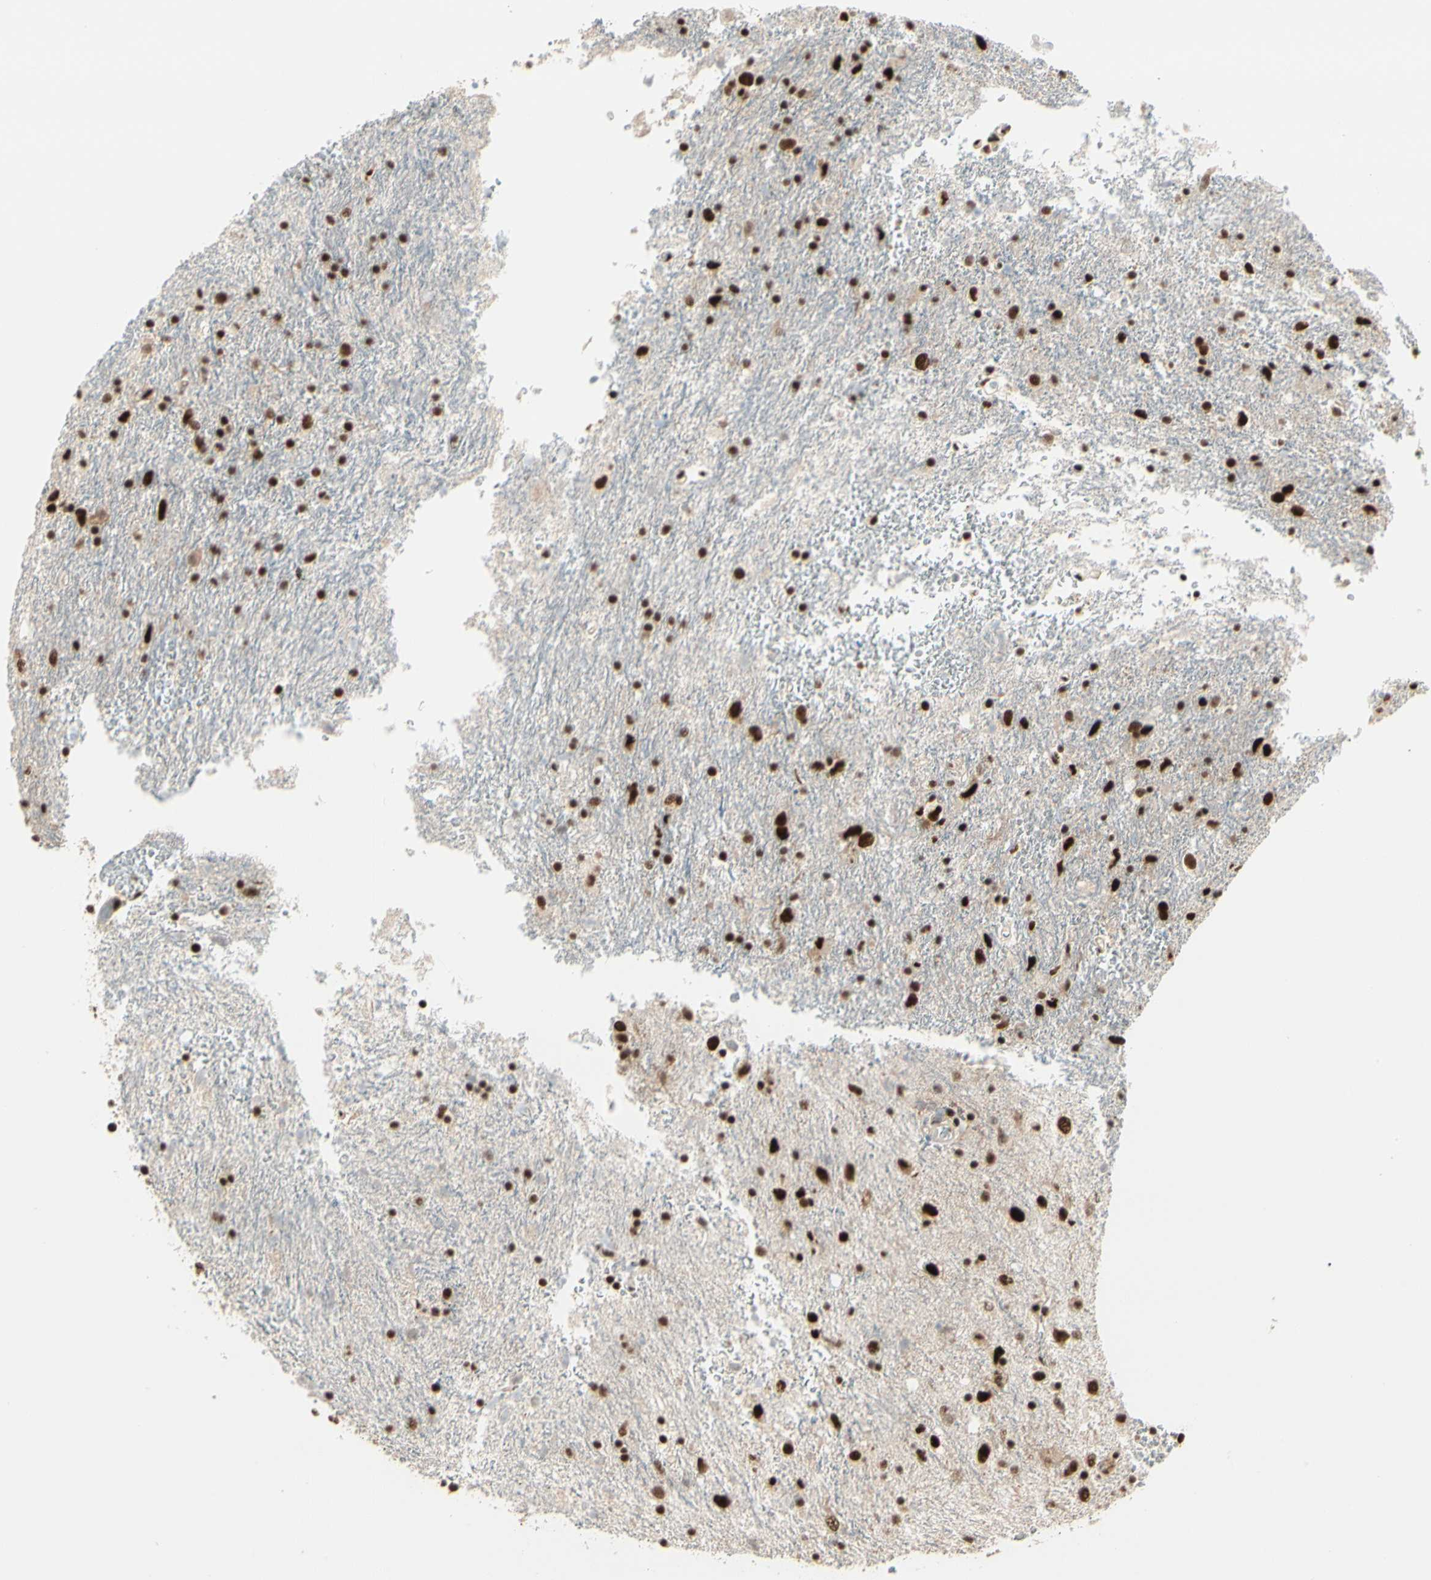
{"staining": {"intensity": "strong", "quantity": ">75%", "location": "nuclear"}, "tissue": "glioma", "cell_type": "Tumor cells", "image_type": "cancer", "snomed": [{"axis": "morphology", "description": "Glioma, malignant, Low grade"}, {"axis": "topography", "description": "Brain"}], "caption": "Protein analysis of glioma tissue shows strong nuclear expression in about >75% of tumor cells.", "gene": "HEXIM1", "patient": {"sex": "male", "age": 77}}